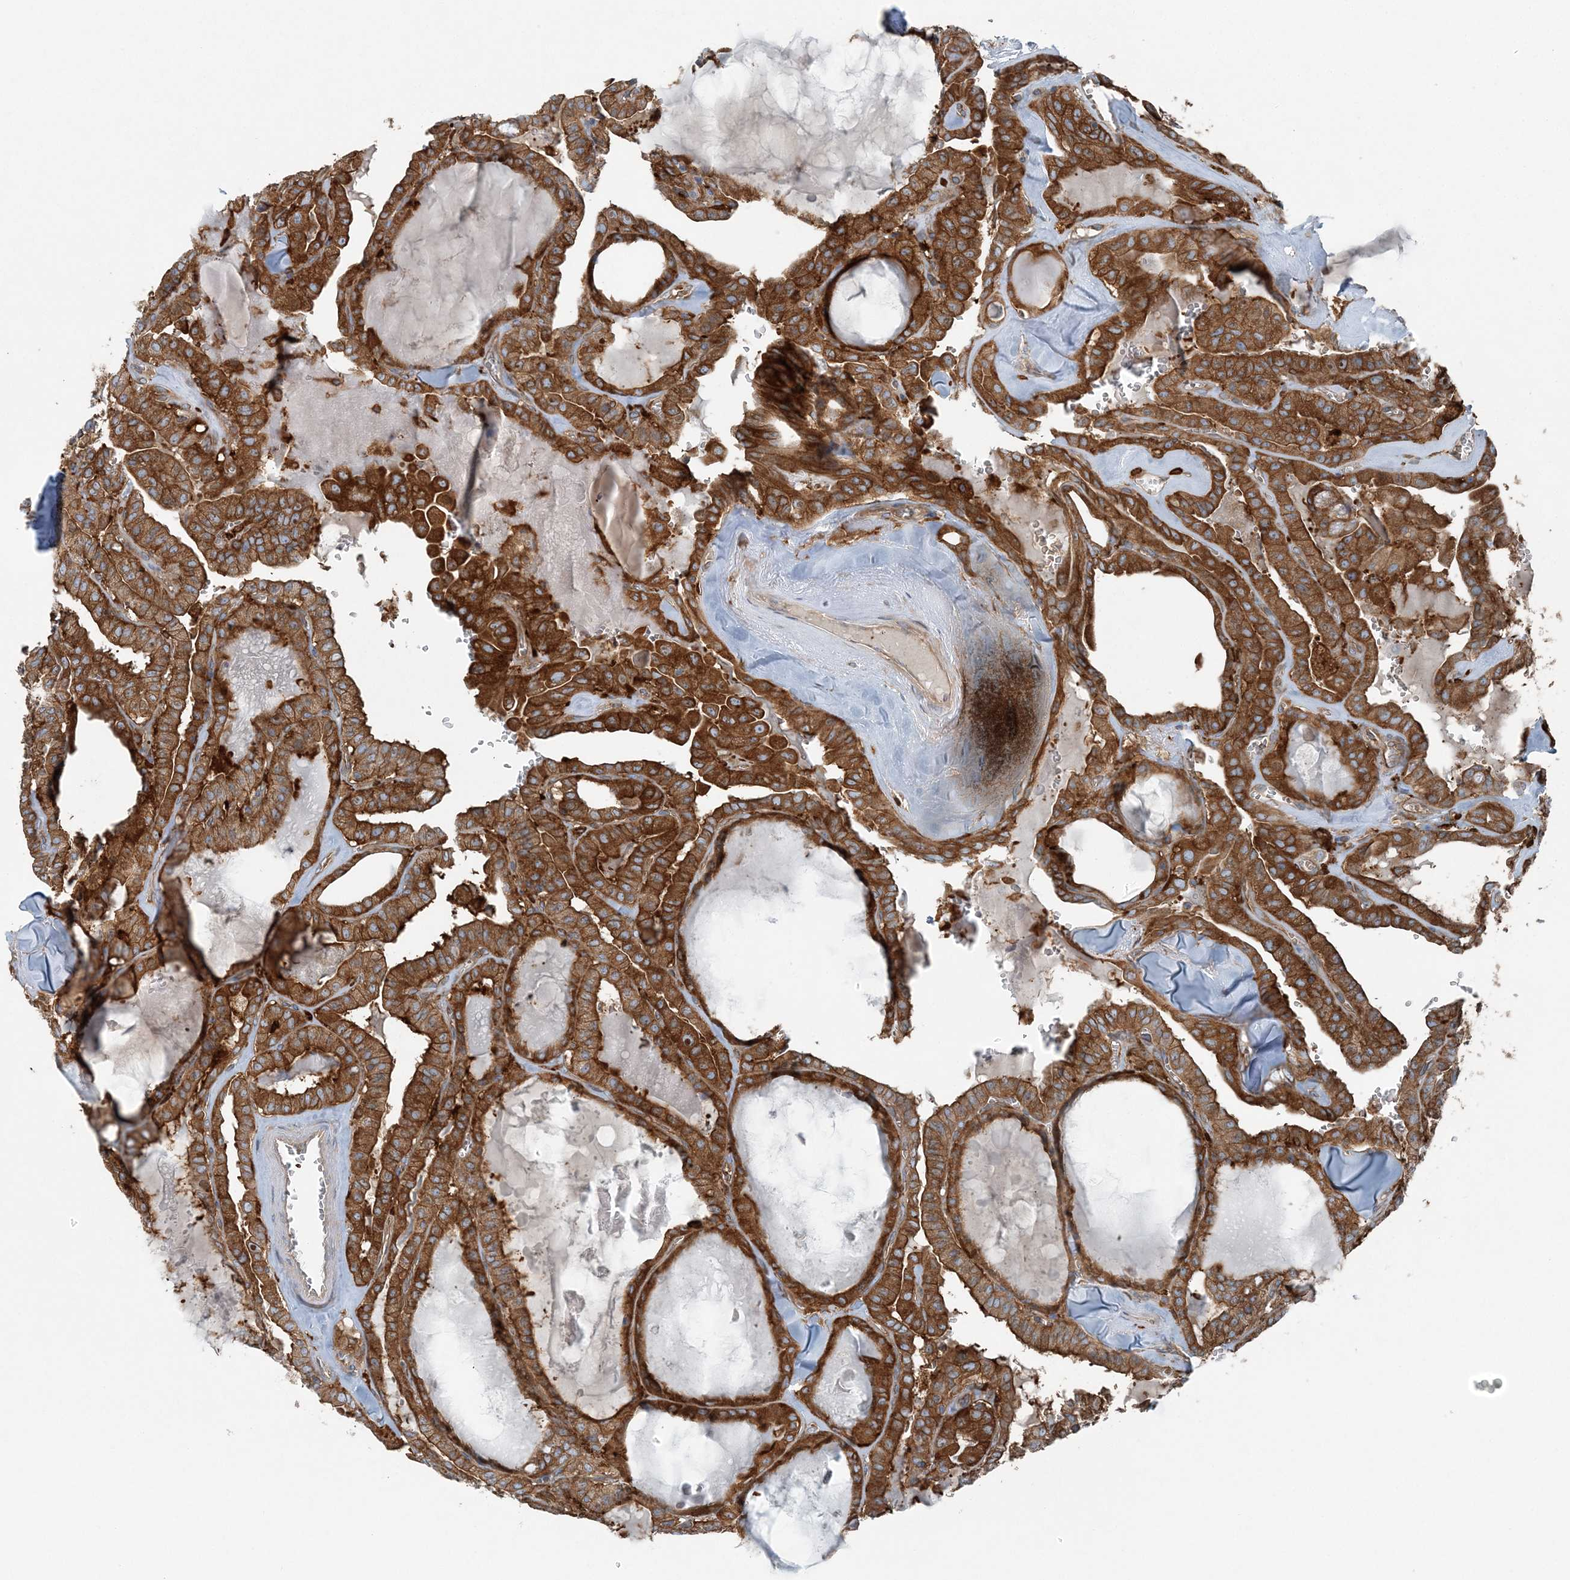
{"staining": {"intensity": "strong", "quantity": ">75%", "location": "cytoplasmic/membranous"}, "tissue": "thyroid cancer", "cell_type": "Tumor cells", "image_type": "cancer", "snomed": [{"axis": "morphology", "description": "Papillary adenocarcinoma, NOS"}, {"axis": "topography", "description": "Thyroid gland"}], "caption": "Papillary adenocarcinoma (thyroid) tissue exhibits strong cytoplasmic/membranous staining in approximately >75% of tumor cells", "gene": "SNX2", "patient": {"sex": "male", "age": 52}}